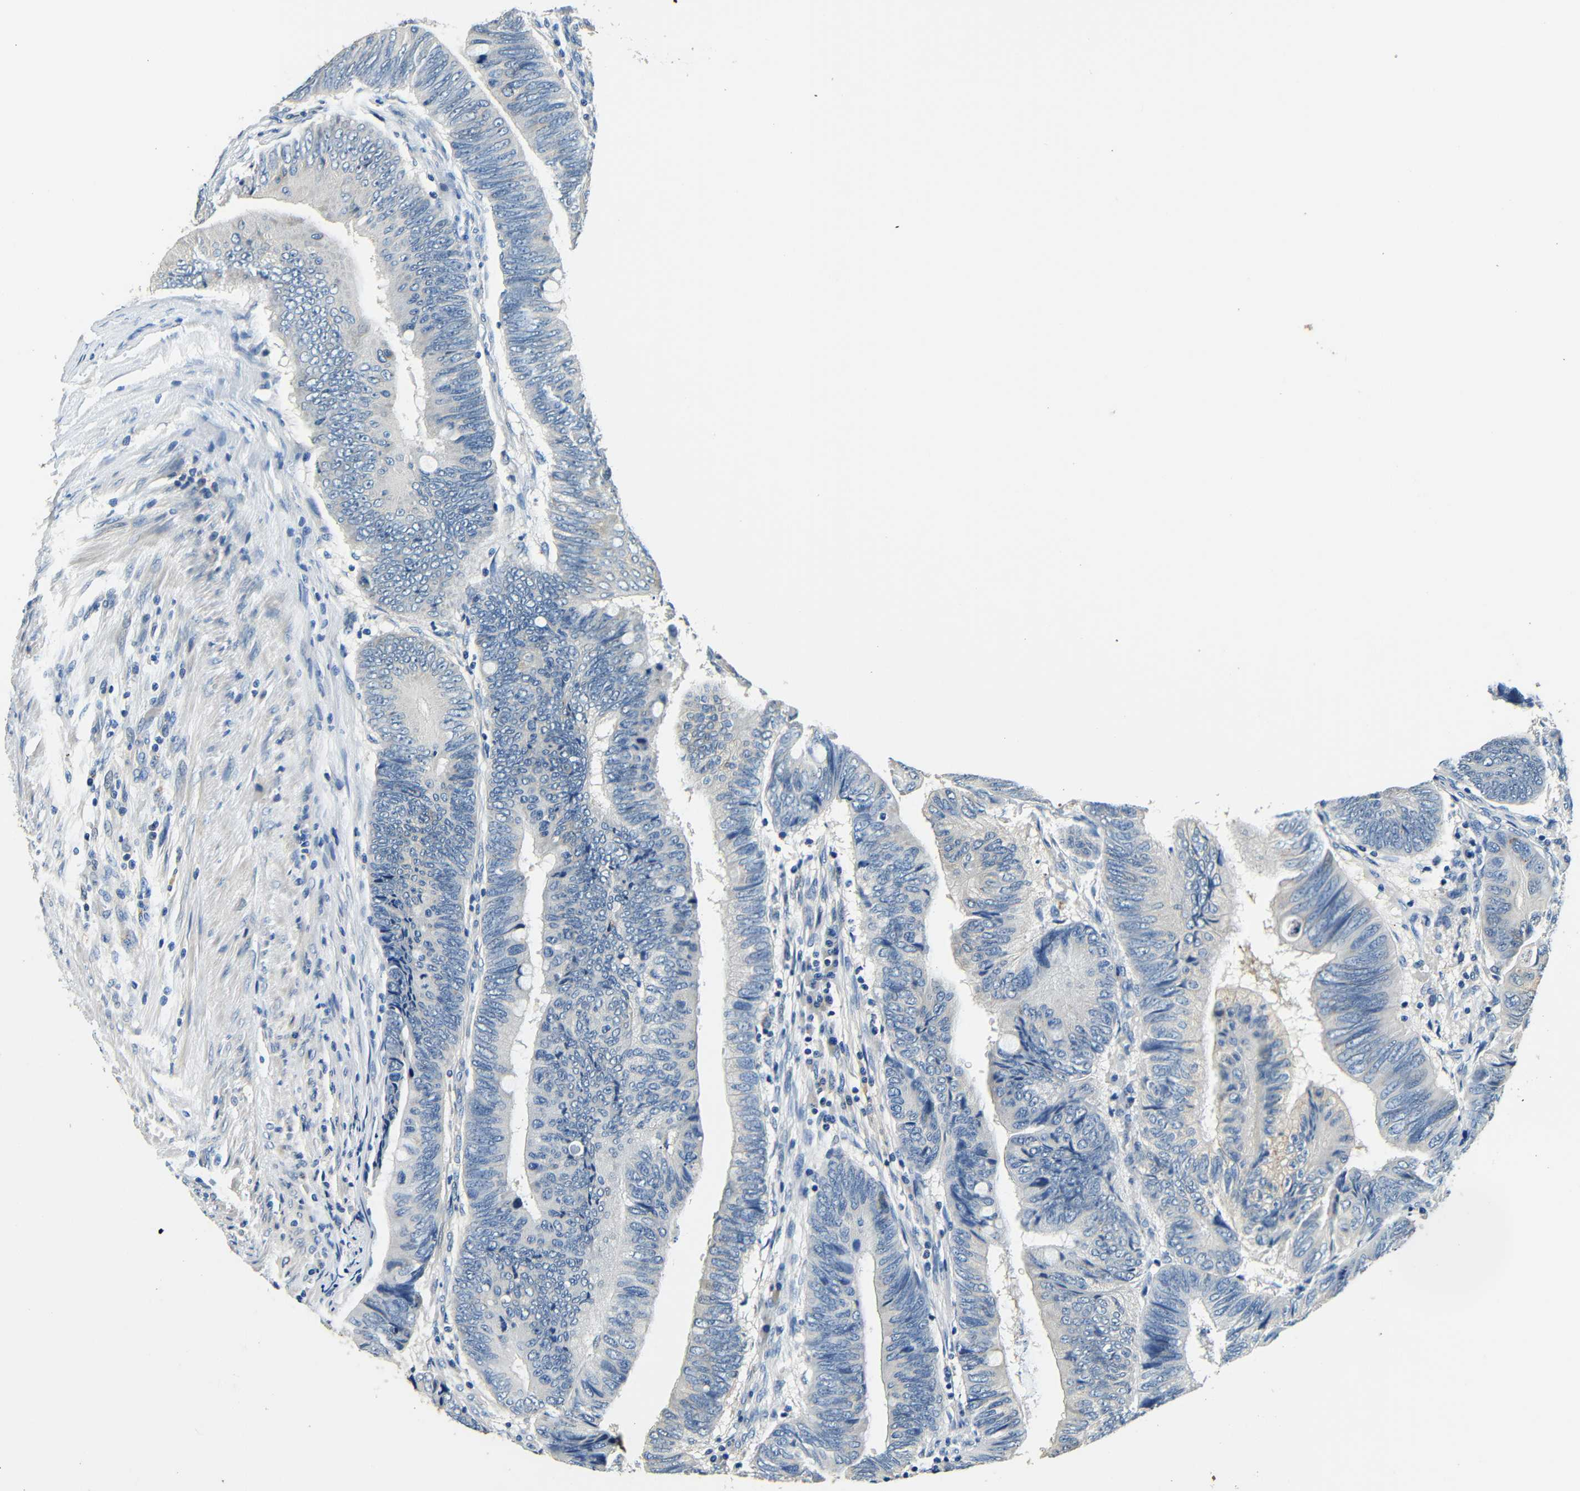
{"staining": {"intensity": "negative", "quantity": "none", "location": "none"}, "tissue": "colorectal cancer", "cell_type": "Tumor cells", "image_type": "cancer", "snomed": [{"axis": "morphology", "description": "Normal tissue, NOS"}, {"axis": "morphology", "description": "Adenocarcinoma, NOS"}, {"axis": "topography", "description": "Rectum"}, {"axis": "topography", "description": "Peripheral nerve tissue"}], "caption": "Colorectal cancer was stained to show a protein in brown. There is no significant expression in tumor cells.", "gene": "FMO5", "patient": {"sex": "male", "age": 92}}